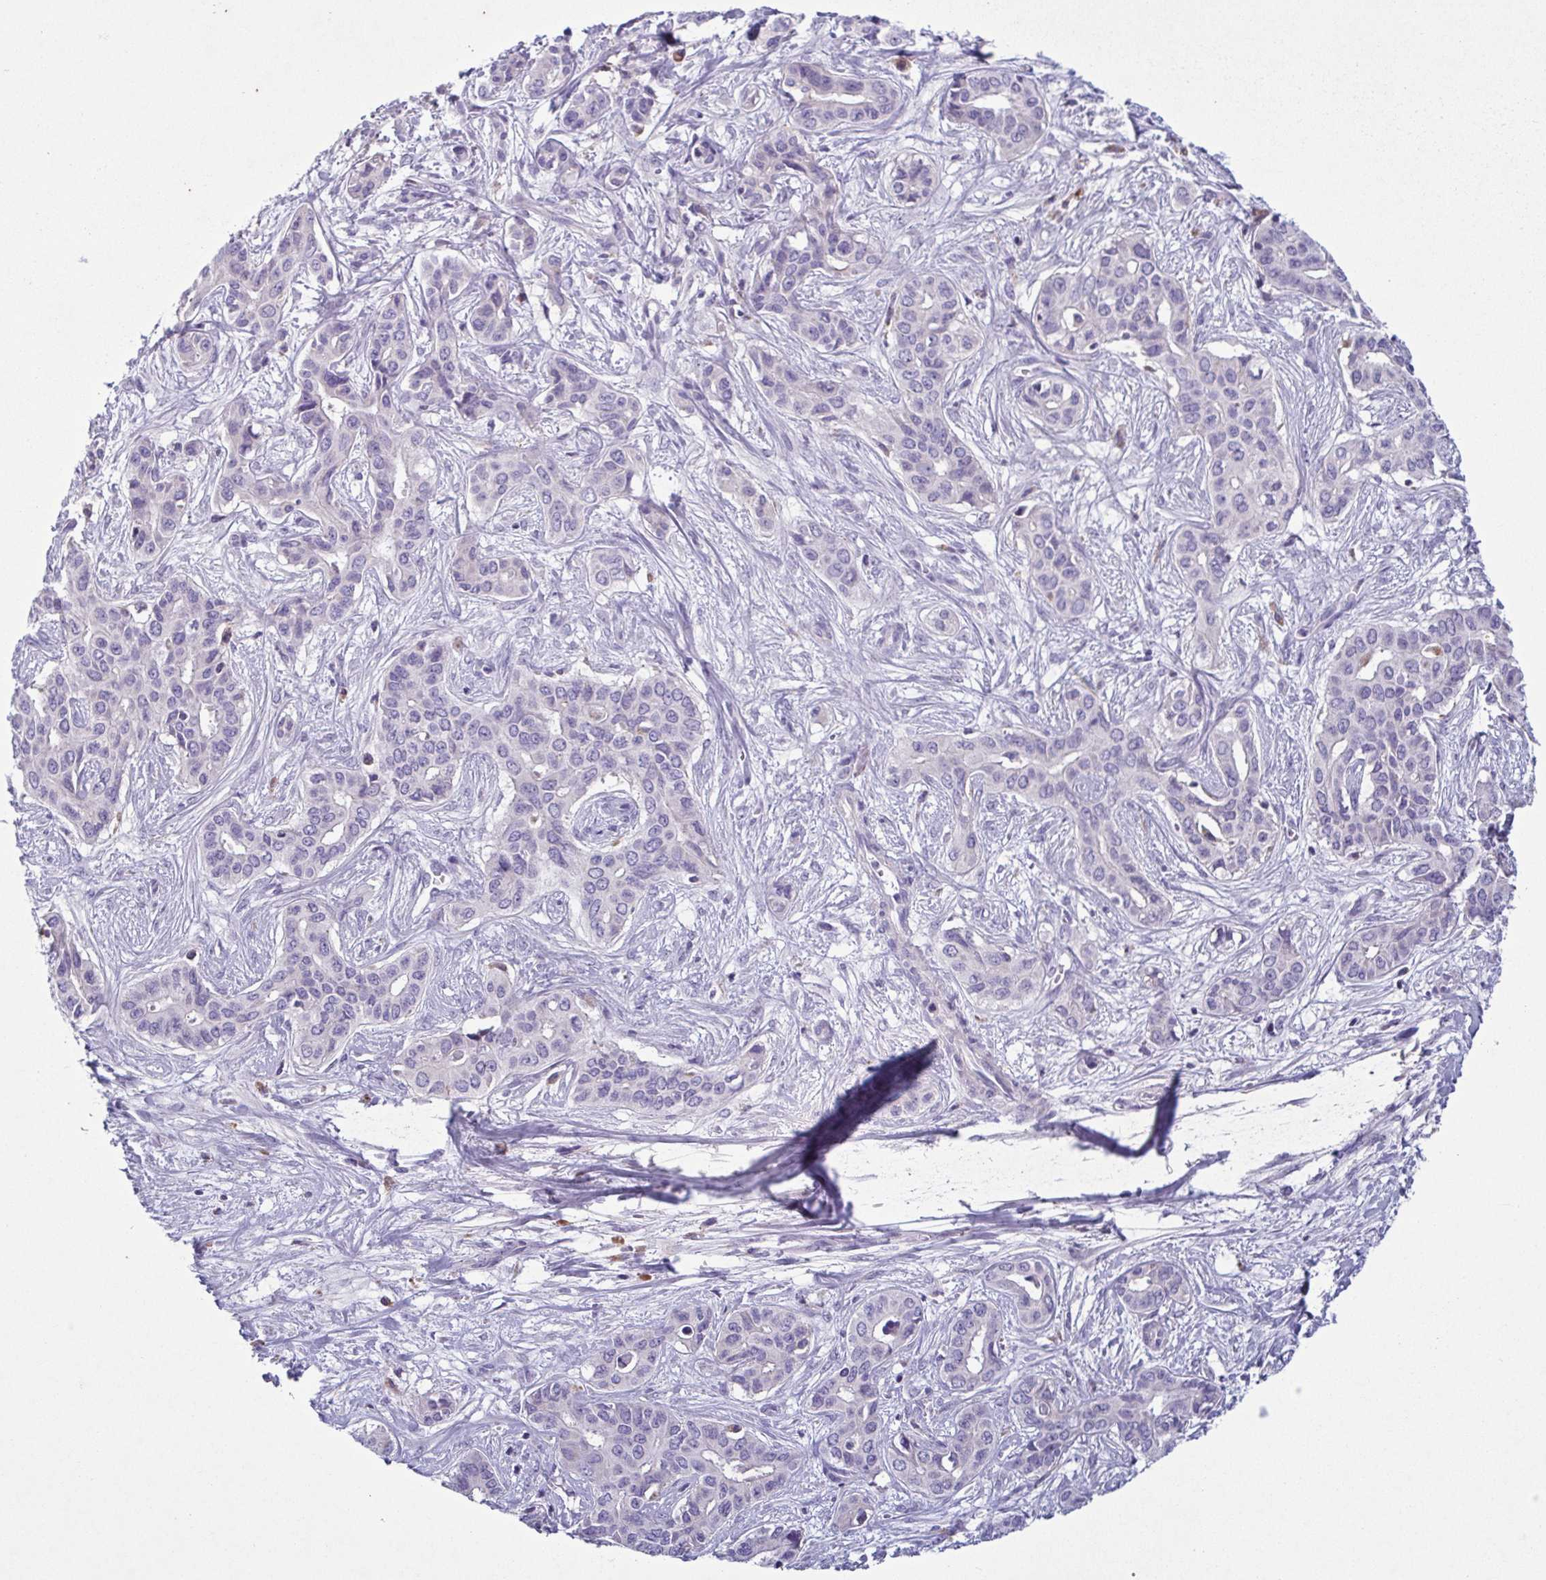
{"staining": {"intensity": "negative", "quantity": "none", "location": "none"}, "tissue": "liver cancer", "cell_type": "Tumor cells", "image_type": "cancer", "snomed": [{"axis": "morphology", "description": "Cholangiocarcinoma"}, {"axis": "topography", "description": "Liver"}], "caption": "This is an immunohistochemistry histopathology image of human liver cholangiocarcinoma. There is no expression in tumor cells.", "gene": "F13B", "patient": {"sex": "female", "age": 65}}